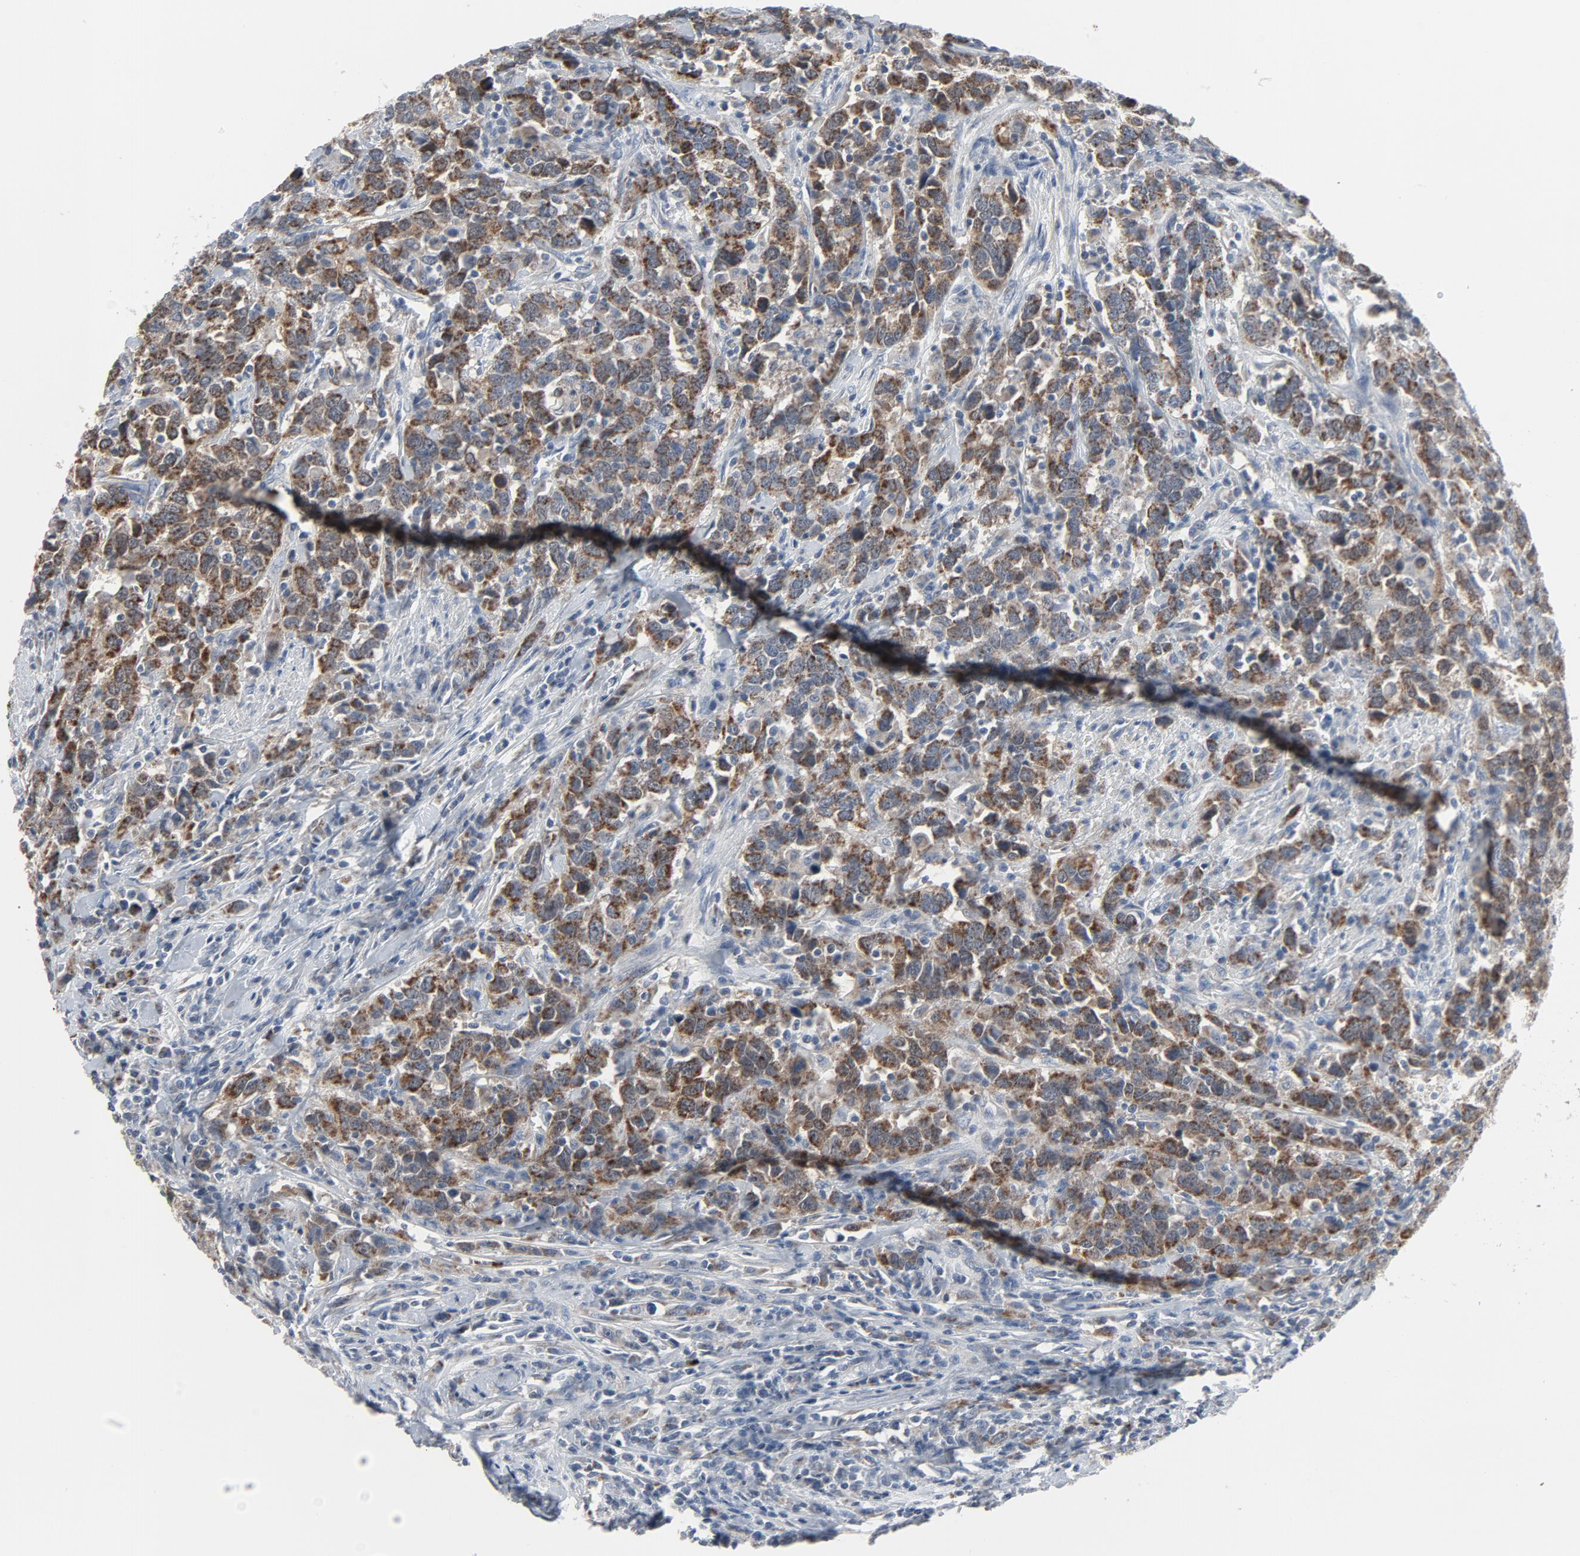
{"staining": {"intensity": "moderate", "quantity": ">75%", "location": "cytoplasmic/membranous"}, "tissue": "urothelial cancer", "cell_type": "Tumor cells", "image_type": "cancer", "snomed": [{"axis": "morphology", "description": "Urothelial carcinoma, High grade"}, {"axis": "topography", "description": "Urinary bladder"}], "caption": "This is a photomicrograph of IHC staining of urothelial cancer, which shows moderate expression in the cytoplasmic/membranous of tumor cells.", "gene": "GPX2", "patient": {"sex": "male", "age": 61}}